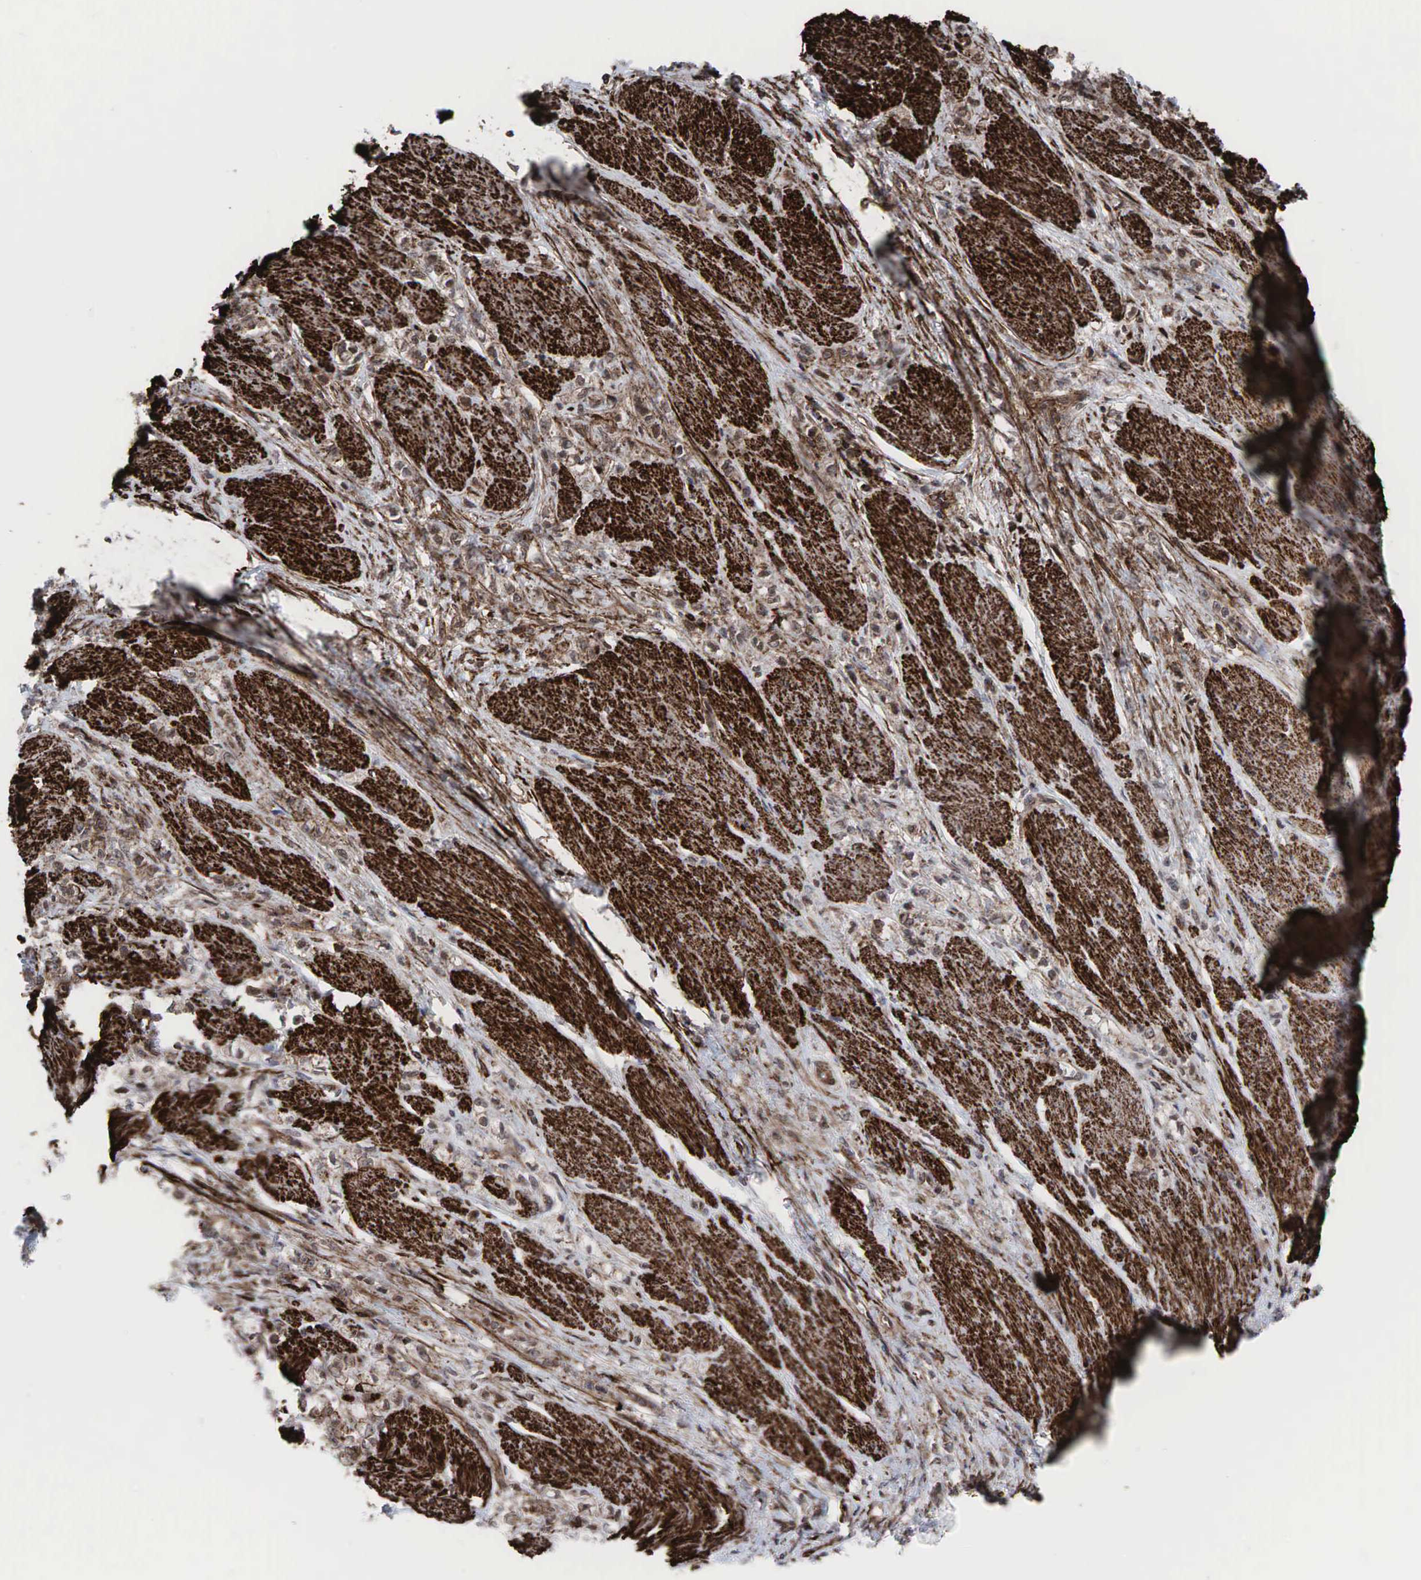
{"staining": {"intensity": "weak", "quantity": ">75%", "location": "cytoplasmic/membranous"}, "tissue": "stomach cancer", "cell_type": "Tumor cells", "image_type": "cancer", "snomed": [{"axis": "morphology", "description": "Adenocarcinoma, NOS"}, {"axis": "topography", "description": "Stomach"}], "caption": "High-magnification brightfield microscopy of stomach adenocarcinoma stained with DAB (brown) and counterstained with hematoxylin (blue). tumor cells exhibit weak cytoplasmic/membranous positivity is identified in about>75% of cells.", "gene": "GPRASP1", "patient": {"sex": "male", "age": 72}}